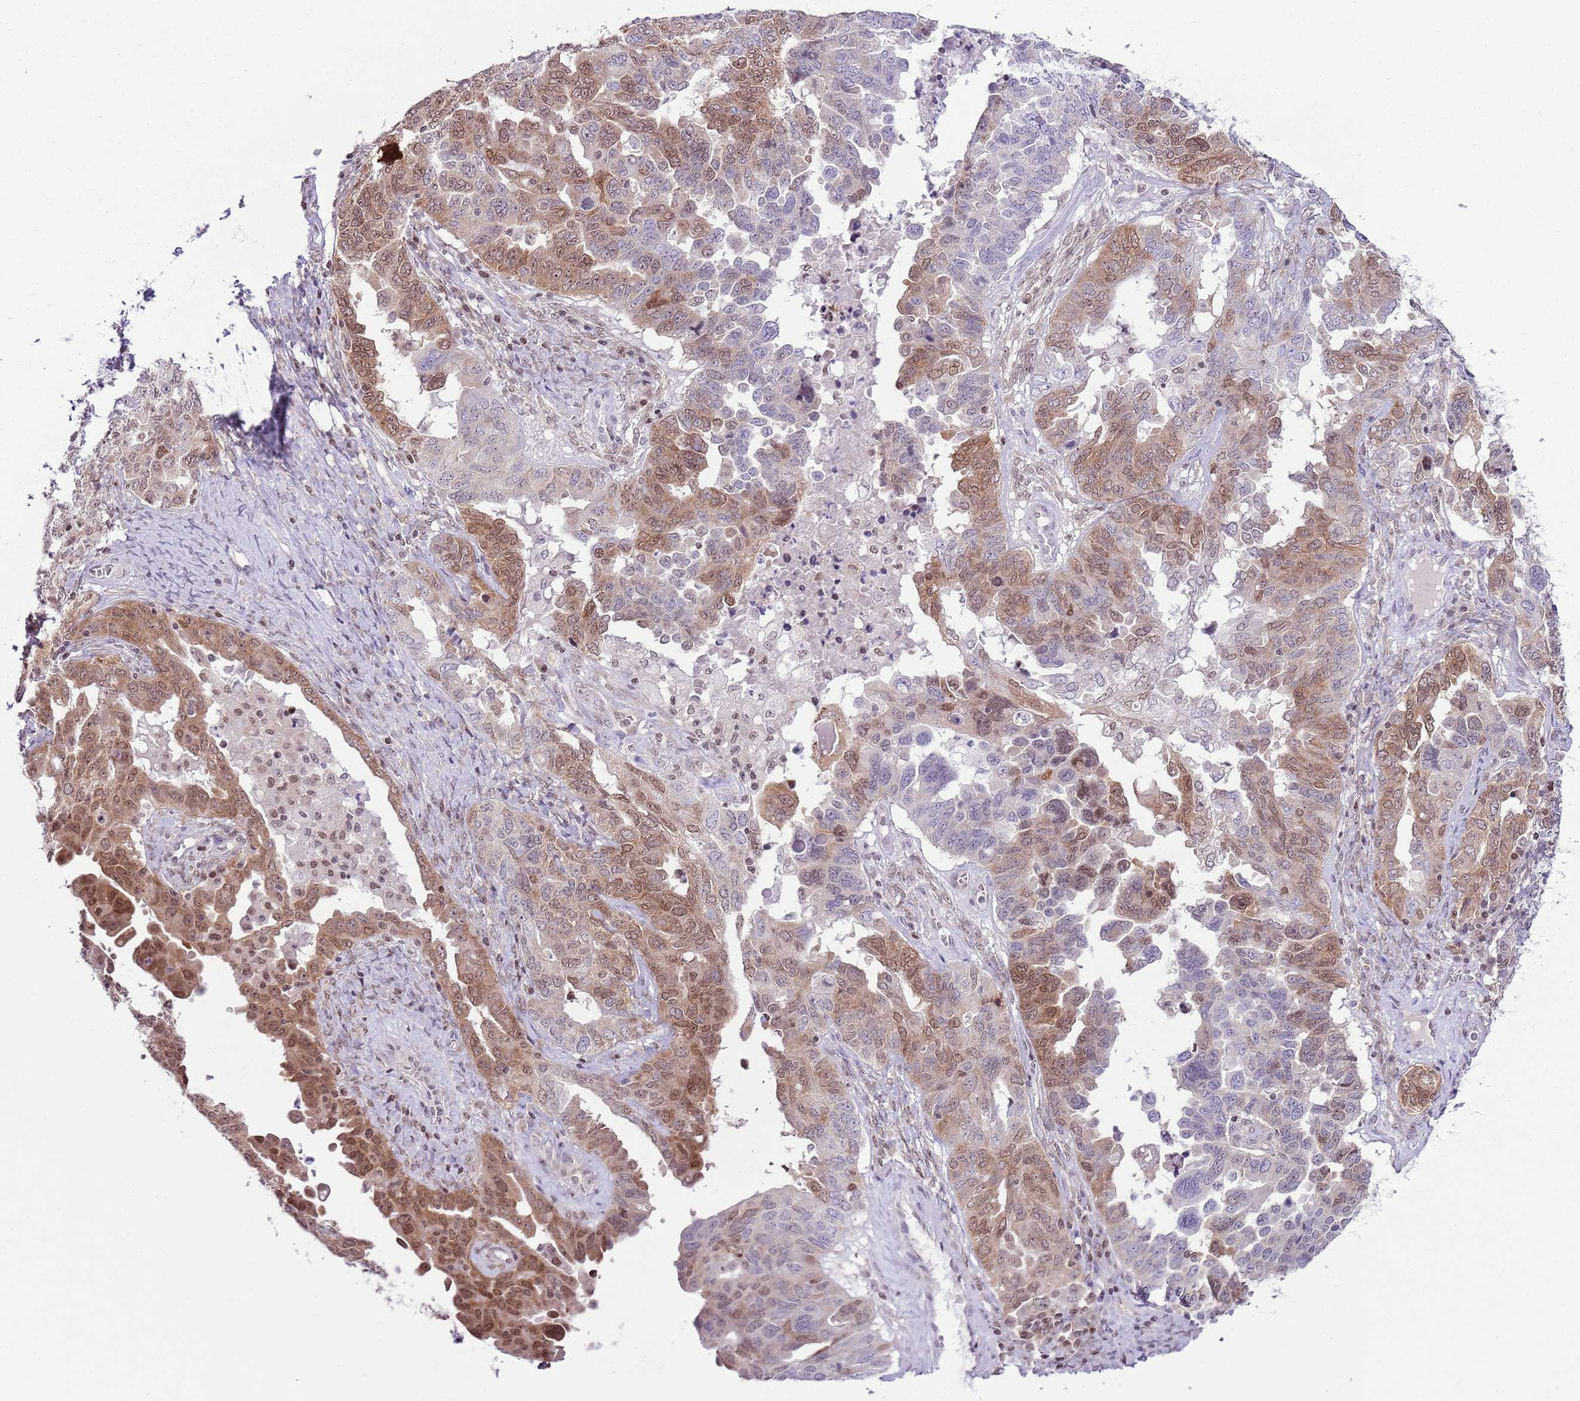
{"staining": {"intensity": "moderate", "quantity": ">75%", "location": "cytoplasmic/membranous,nuclear"}, "tissue": "ovarian cancer", "cell_type": "Tumor cells", "image_type": "cancer", "snomed": [{"axis": "morphology", "description": "Carcinoma, endometroid"}, {"axis": "topography", "description": "Ovary"}], "caption": "A high-resolution histopathology image shows immunohistochemistry (IHC) staining of ovarian endometroid carcinoma, which reveals moderate cytoplasmic/membranous and nuclear staining in approximately >75% of tumor cells.", "gene": "SELENOH", "patient": {"sex": "female", "age": 62}}